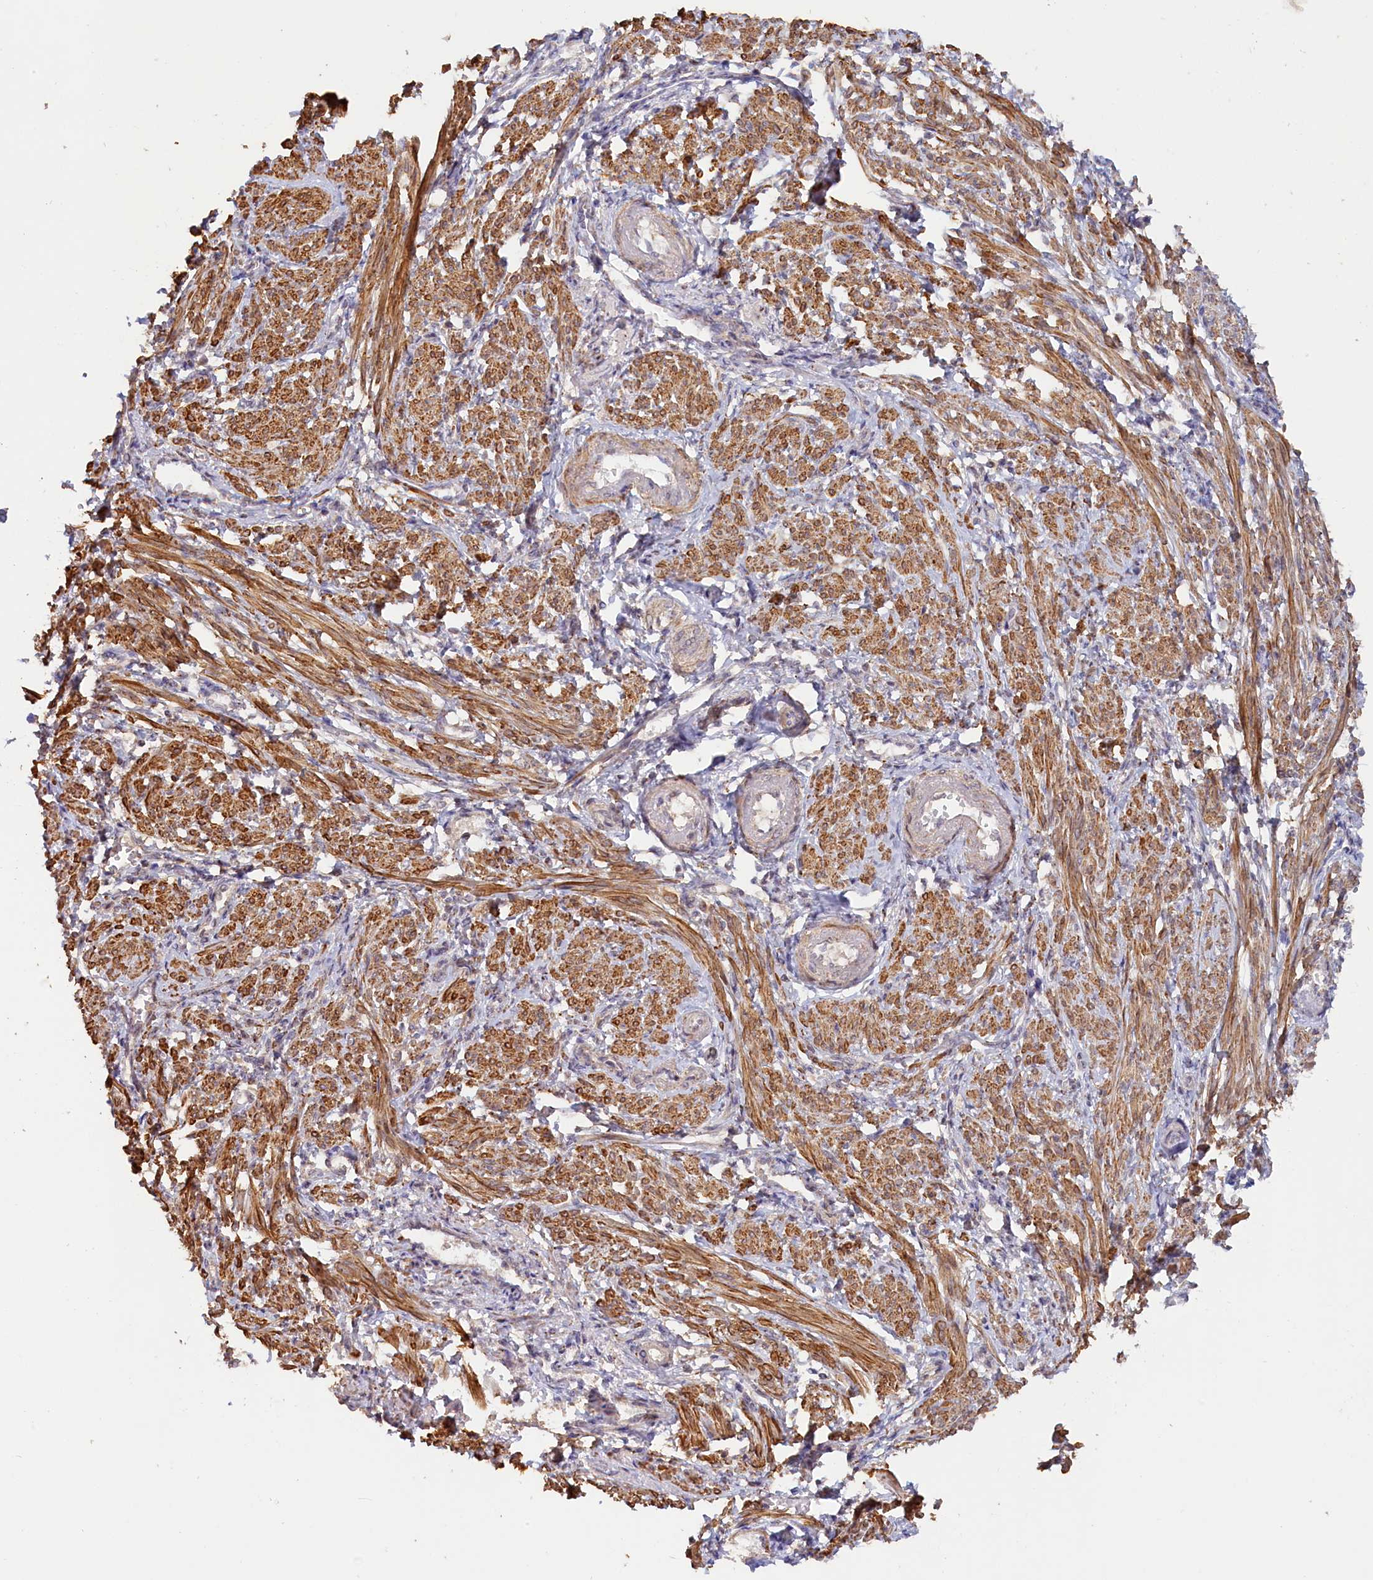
{"staining": {"intensity": "moderate", "quantity": ">75%", "location": "cytoplasmic/membranous"}, "tissue": "smooth muscle", "cell_type": "Smooth muscle cells", "image_type": "normal", "snomed": [{"axis": "morphology", "description": "Normal tissue, NOS"}, {"axis": "topography", "description": "Smooth muscle"}], "caption": "Moderate cytoplasmic/membranous expression is present in approximately >75% of smooth muscle cells in unremarkable smooth muscle. (DAB (3,3'-diaminobenzidine) = brown stain, brightfield microscopy at high magnification).", "gene": "TANGO6", "patient": {"sex": "female", "age": 39}}